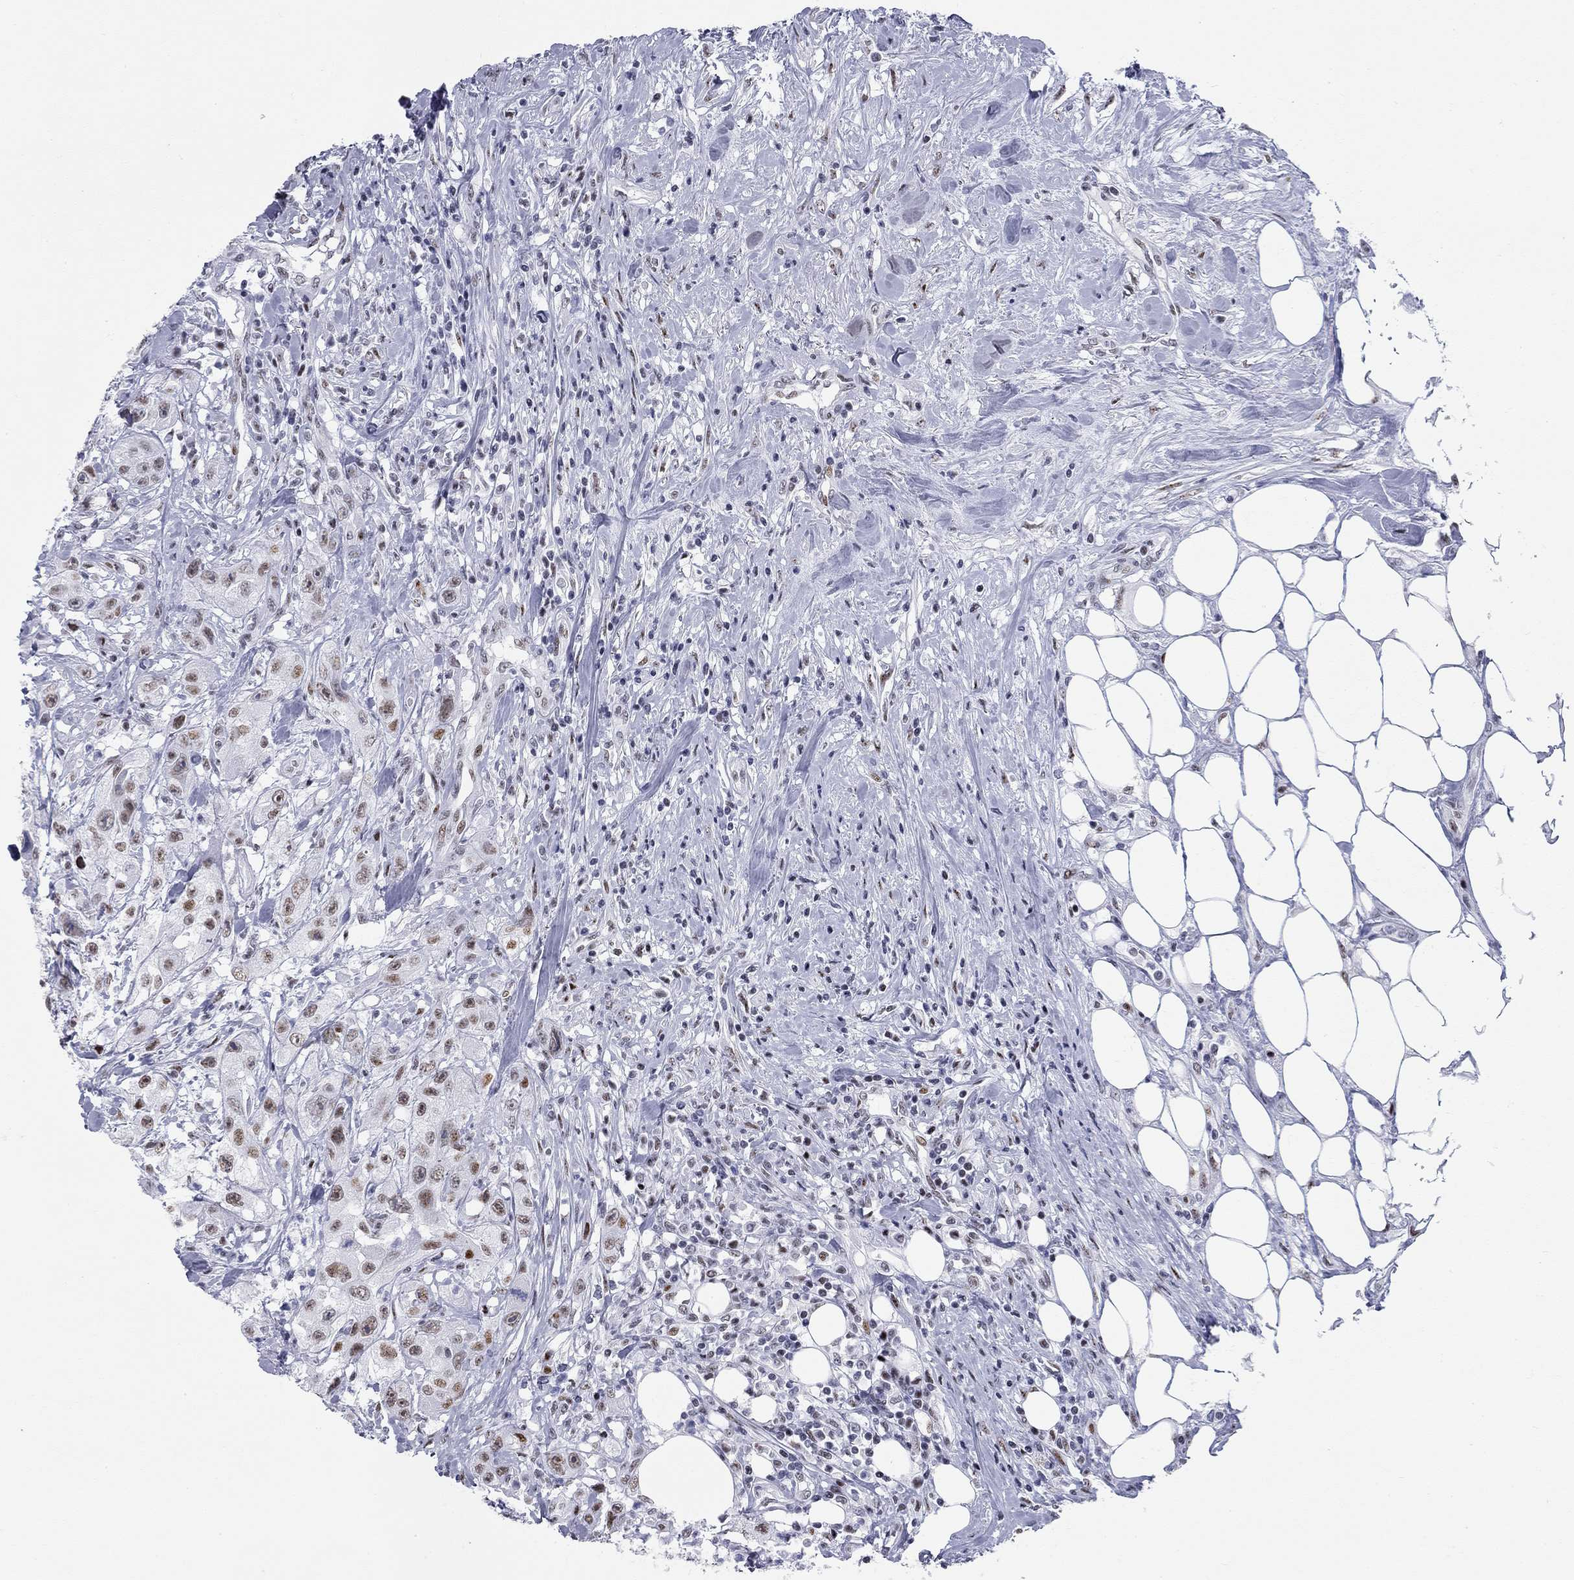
{"staining": {"intensity": "moderate", "quantity": ">75%", "location": "nuclear"}, "tissue": "urothelial cancer", "cell_type": "Tumor cells", "image_type": "cancer", "snomed": [{"axis": "morphology", "description": "Urothelial carcinoma, High grade"}, {"axis": "topography", "description": "Urinary bladder"}], "caption": "High-power microscopy captured an IHC histopathology image of urothelial cancer, revealing moderate nuclear staining in approximately >75% of tumor cells.", "gene": "ASF1B", "patient": {"sex": "male", "age": 79}}